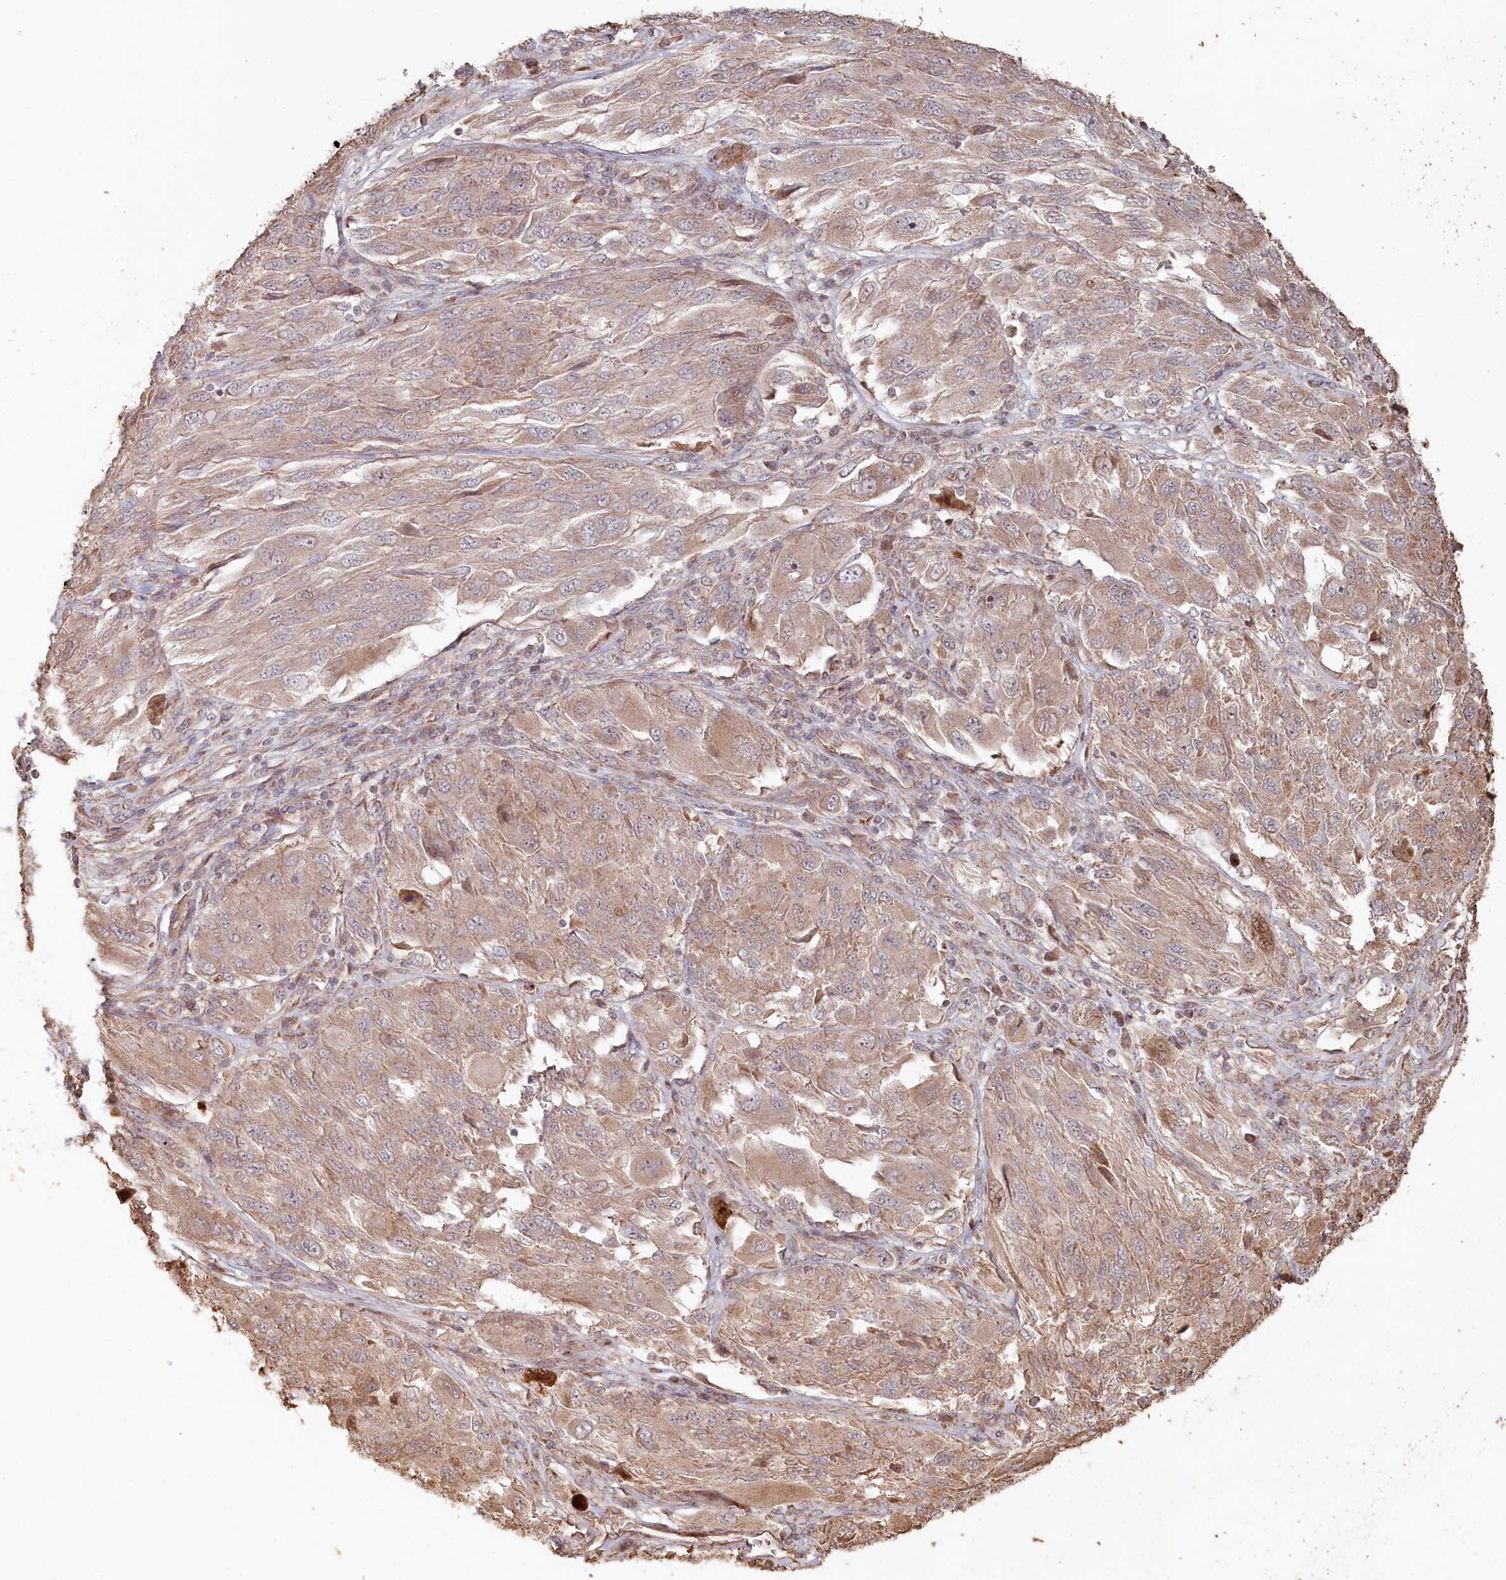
{"staining": {"intensity": "weak", "quantity": ">75%", "location": "cytoplasmic/membranous"}, "tissue": "melanoma", "cell_type": "Tumor cells", "image_type": "cancer", "snomed": [{"axis": "morphology", "description": "Malignant melanoma, NOS"}, {"axis": "topography", "description": "Skin"}], "caption": "Immunohistochemical staining of human malignant melanoma exhibits weak cytoplasmic/membranous protein staining in approximately >75% of tumor cells. (IHC, brightfield microscopy, high magnification).", "gene": "HAL", "patient": {"sex": "female", "age": 91}}